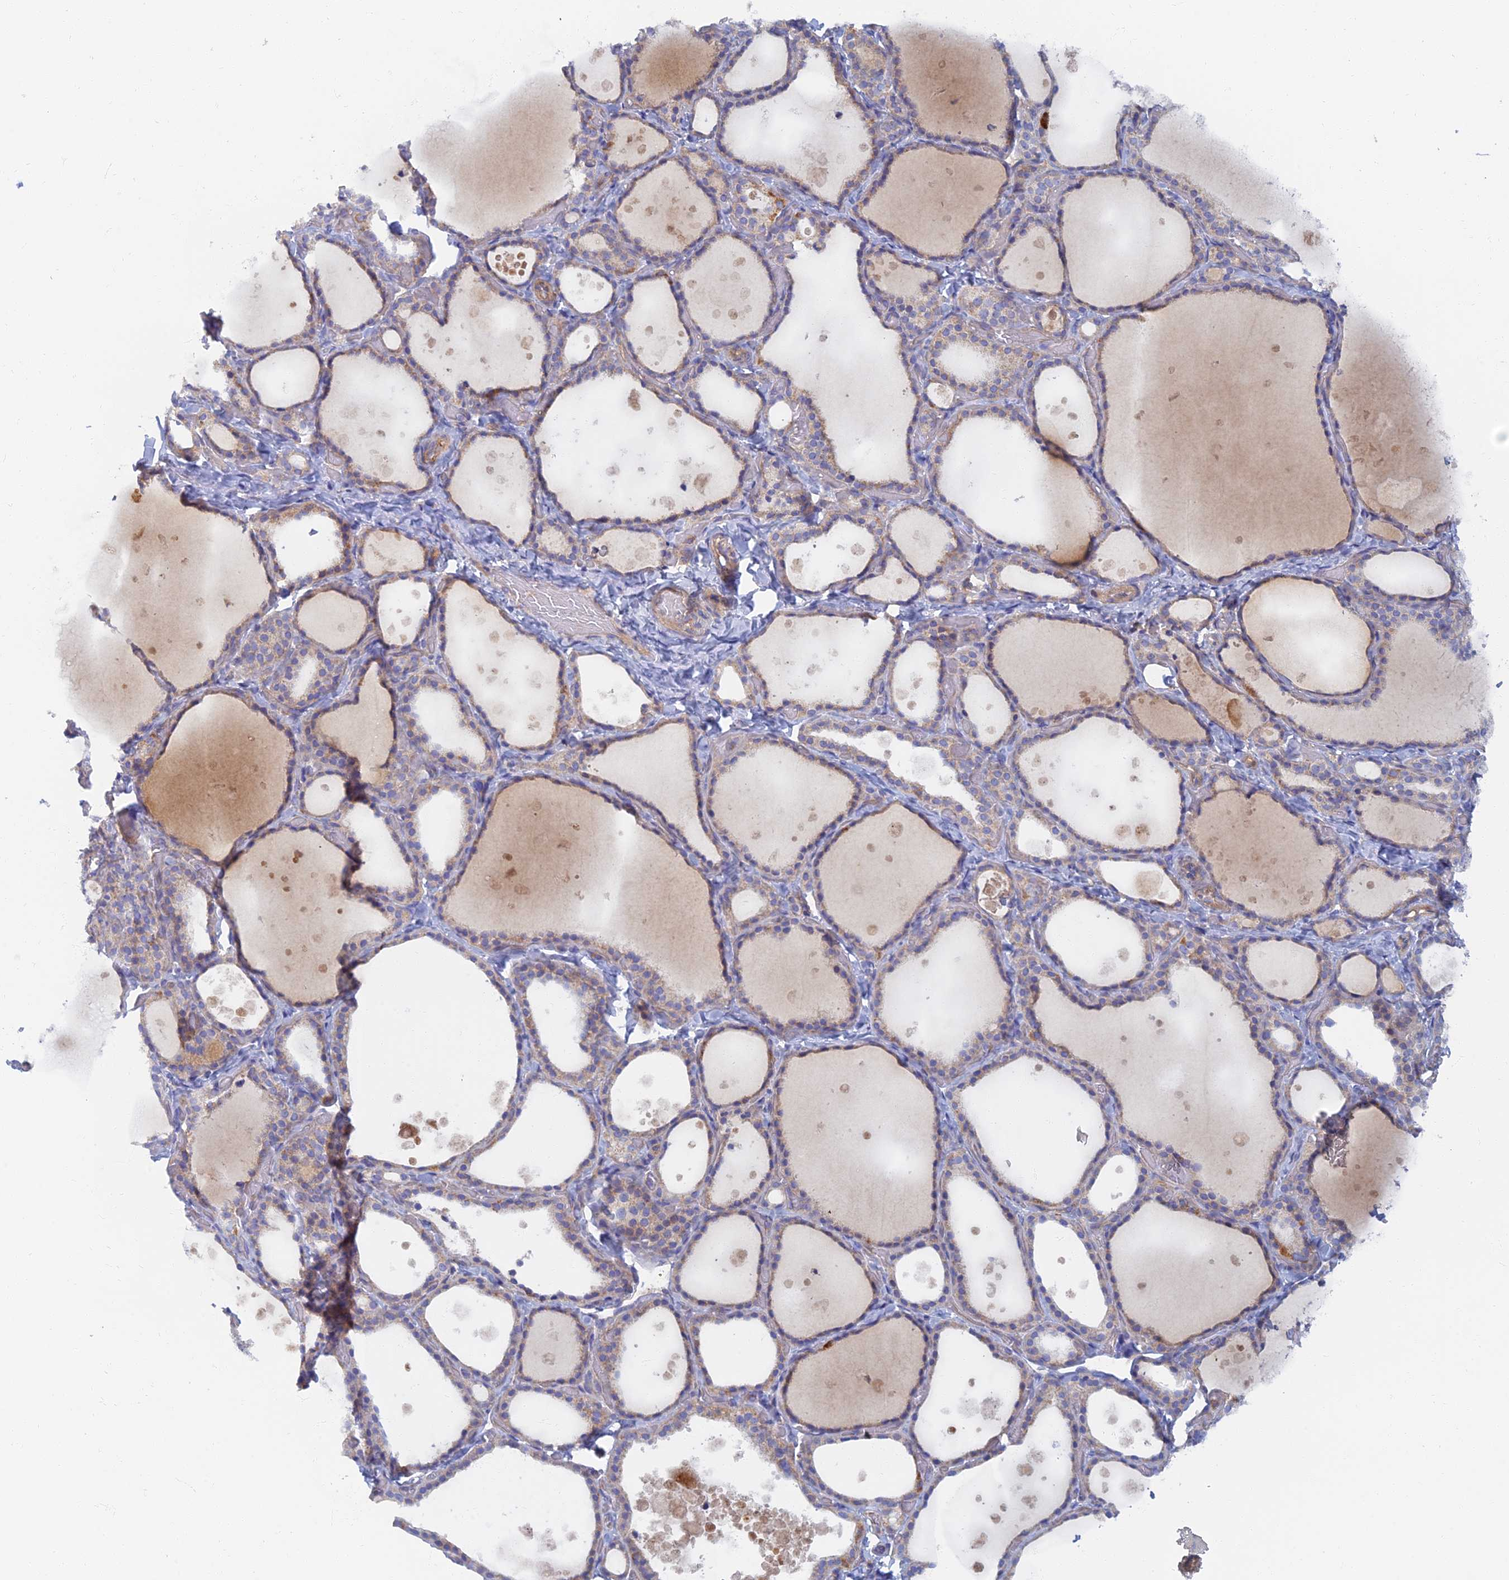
{"staining": {"intensity": "weak", "quantity": "25%-75%", "location": "cytoplasmic/membranous"}, "tissue": "thyroid gland", "cell_type": "Glandular cells", "image_type": "normal", "snomed": [{"axis": "morphology", "description": "Normal tissue, NOS"}, {"axis": "topography", "description": "Thyroid gland"}], "caption": "Benign thyroid gland was stained to show a protein in brown. There is low levels of weak cytoplasmic/membranous expression in about 25%-75% of glandular cells.", "gene": "TMEM44", "patient": {"sex": "female", "age": 44}}